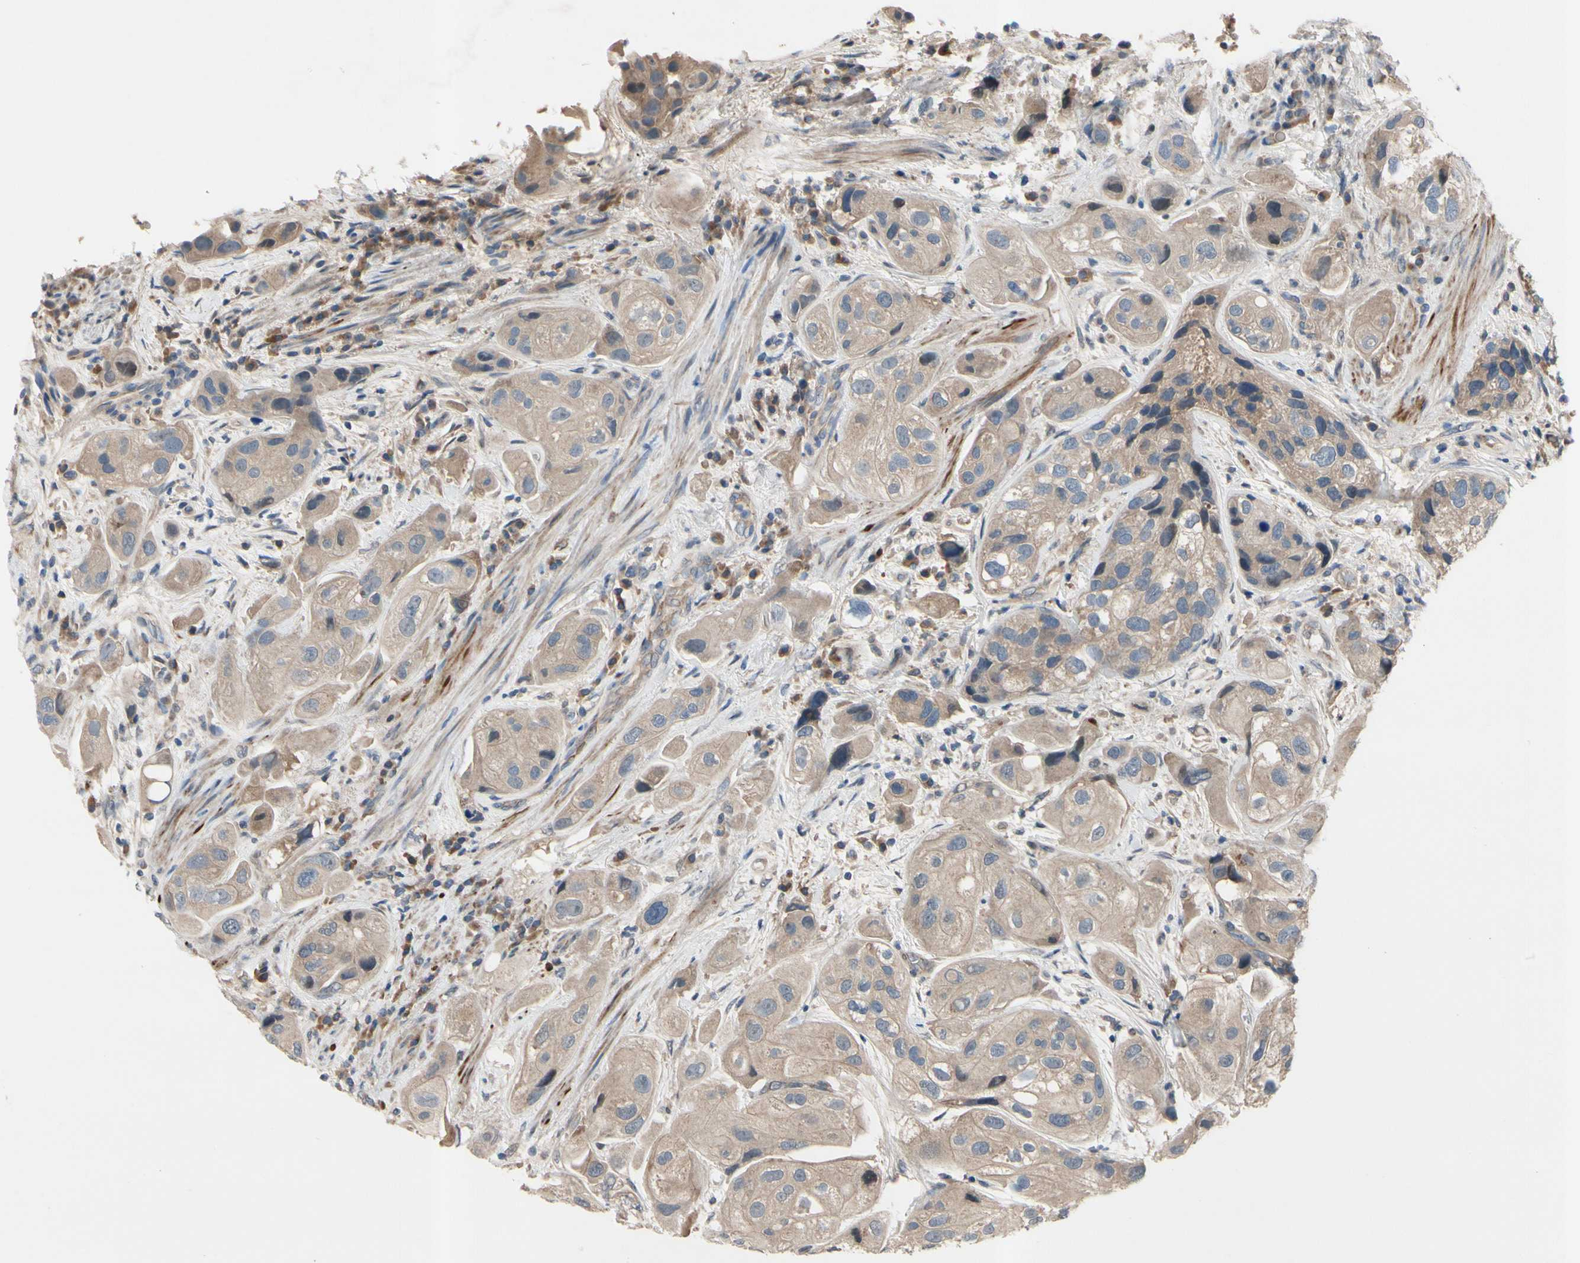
{"staining": {"intensity": "weak", "quantity": ">75%", "location": "cytoplasmic/membranous"}, "tissue": "urothelial cancer", "cell_type": "Tumor cells", "image_type": "cancer", "snomed": [{"axis": "morphology", "description": "Urothelial carcinoma, High grade"}, {"axis": "topography", "description": "Urinary bladder"}], "caption": "Urothelial cancer stained with DAB immunohistochemistry (IHC) exhibits low levels of weak cytoplasmic/membranous expression in approximately >75% of tumor cells. The staining was performed using DAB (3,3'-diaminobenzidine) to visualize the protein expression in brown, while the nuclei were stained in blue with hematoxylin (Magnification: 20x).", "gene": "ICAM5", "patient": {"sex": "female", "age": 64}}